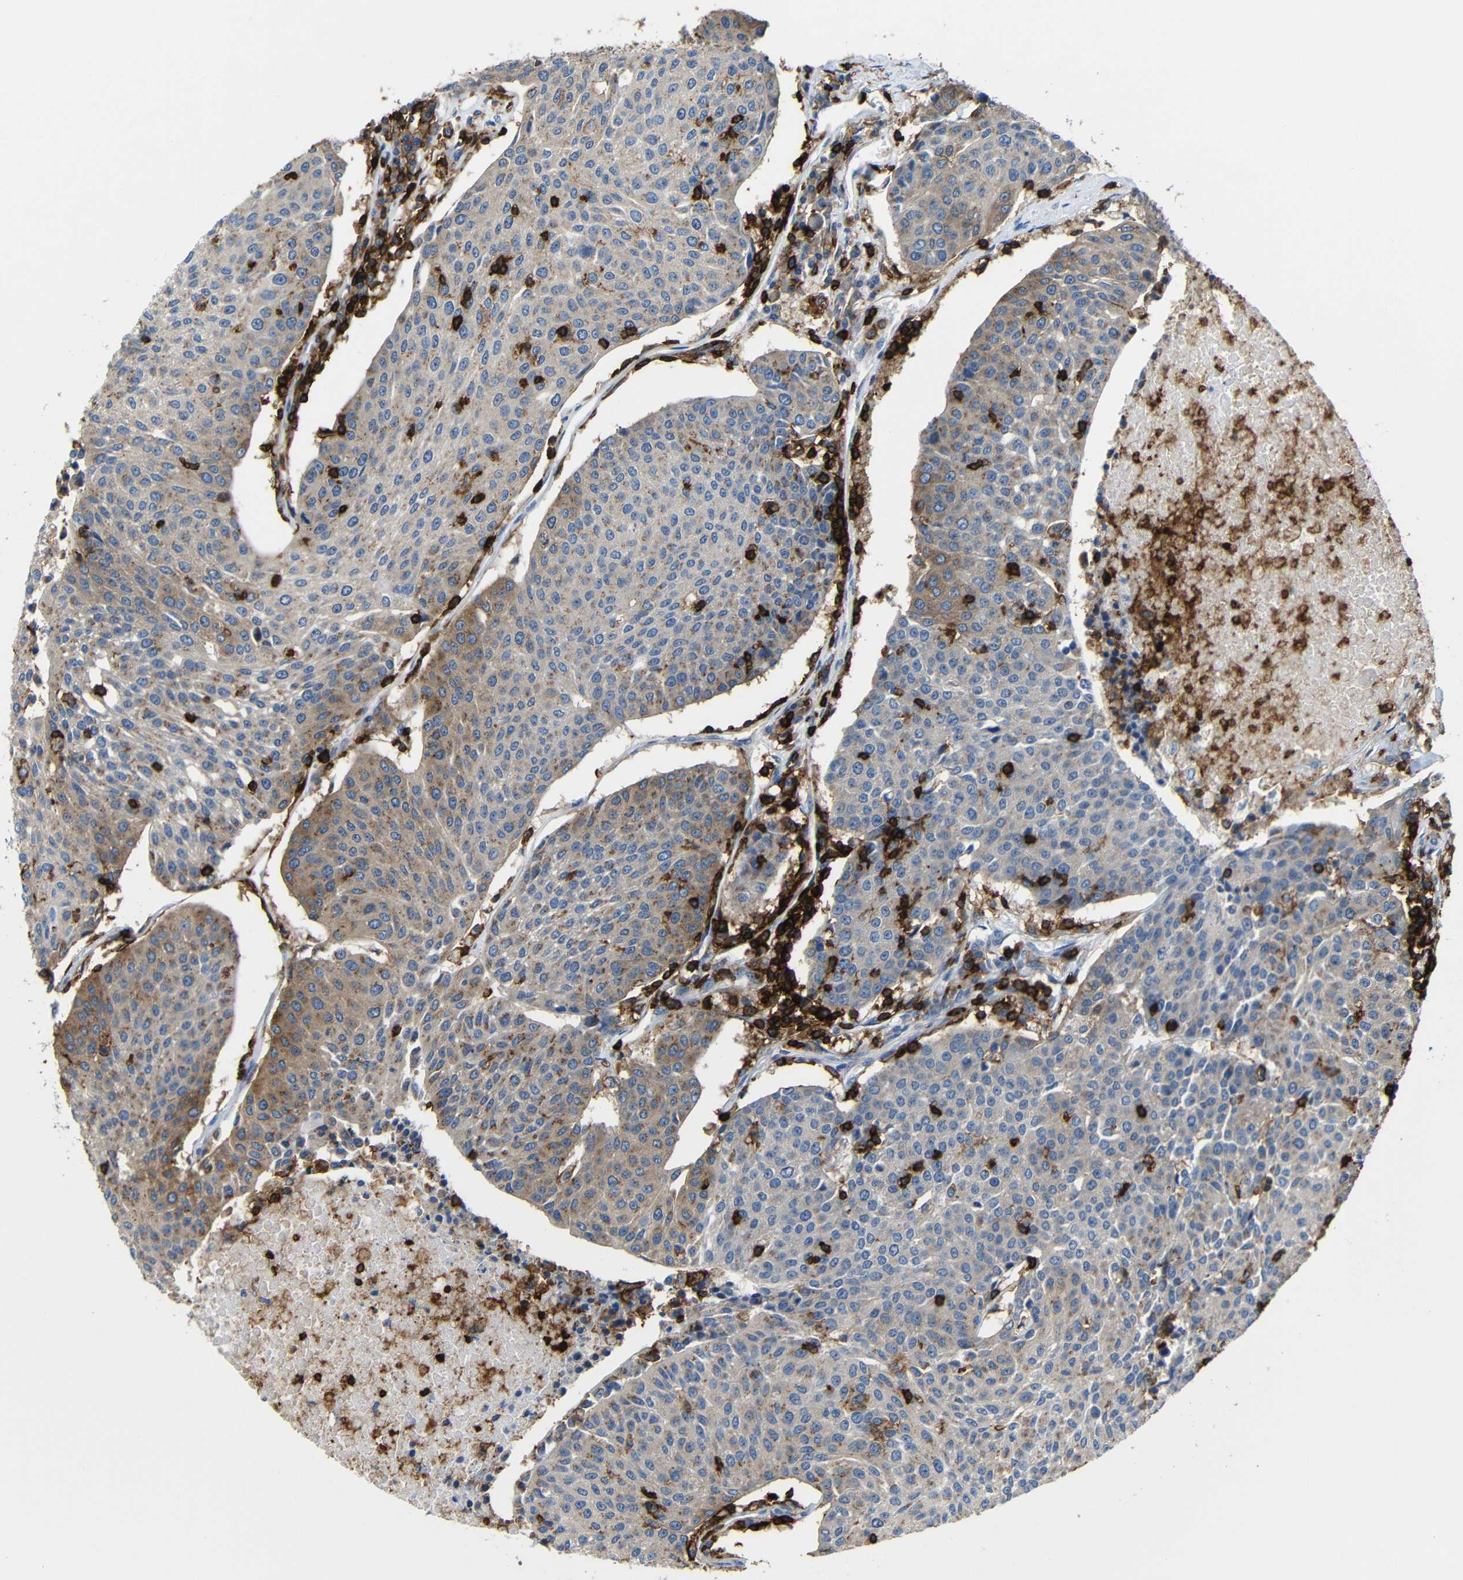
{"staining": {"intensity": "moderate", "quantity": "25%-75%", "location": "cytoplasmic/membranous"}, "tissue": "urothelial cancer", "cell_type": "Tumor cells", "image_type": "cancer", "snomed": [{"axis": "morphology", "description": "Urothelial carcinoma, High grade"}, {"axis": "topography", "description": "Urinary bladder"}], "caption": "Protein positivity by IHC demonstrates moderate cytoplasmic/membranous expression in about 25%-75% of tumor cells in urothelial cancer.", "gene": "P2RY12", "patient": {"sex": "female", "age": 85}}